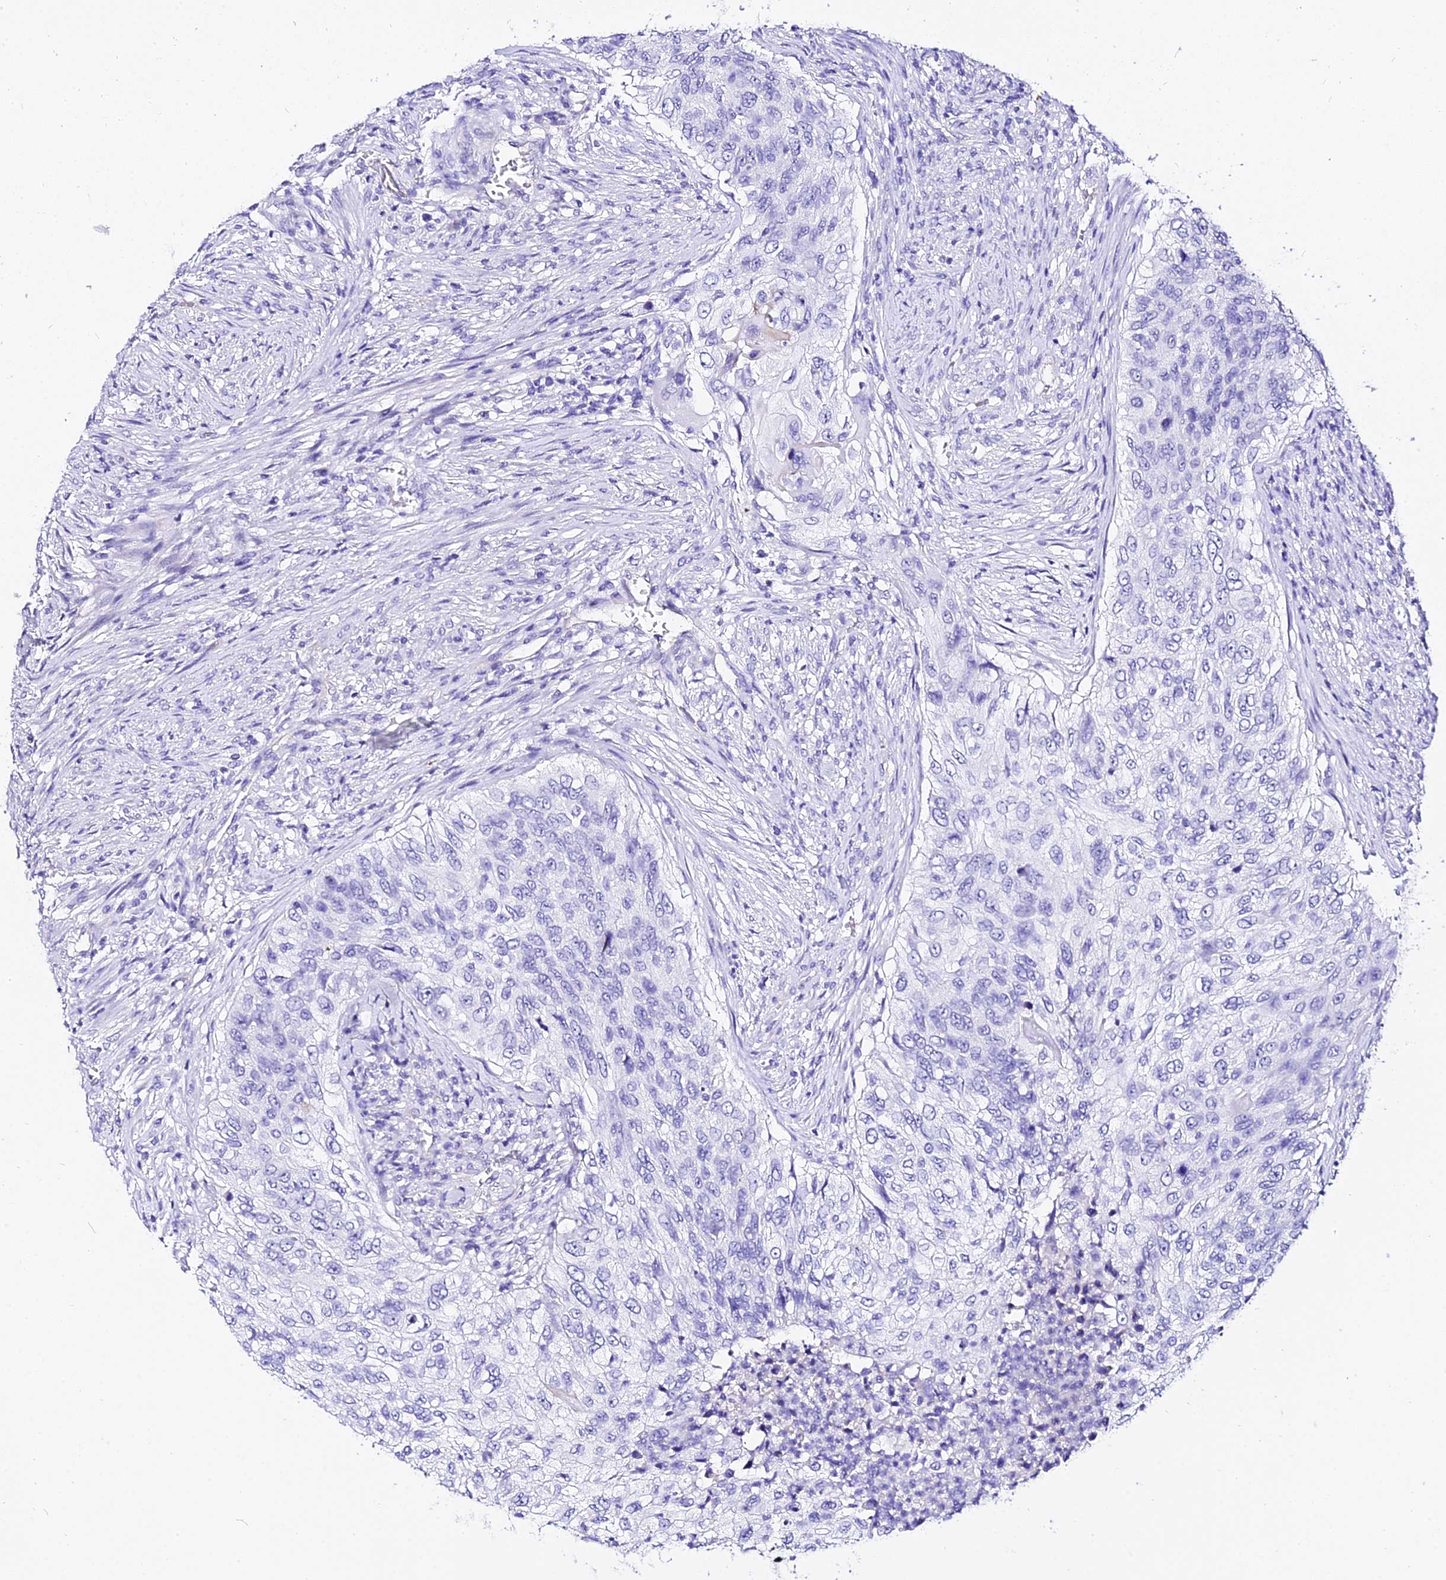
{"staining": {"intensity": "negative", "quantity": "none", "location": "none"}, "tissue": "urothelial cancer", "cell_type": "Tumor cells", "image_type": "cancer", "snomed": [{"axis": "morphology", "description": "Urothelial carcinoma, High grade"}, {"axis": "topography", "description": "Urinary bladder"}], "caption": "IHC micrograph of neoplastic tissue: urothelial cancer stained with DAB (3,3'-diaminobenzidine) shows no significant protein expression in tumor cells.", "gene": "DEFB106A", "patient": {"sex": "female", "age": 60}}